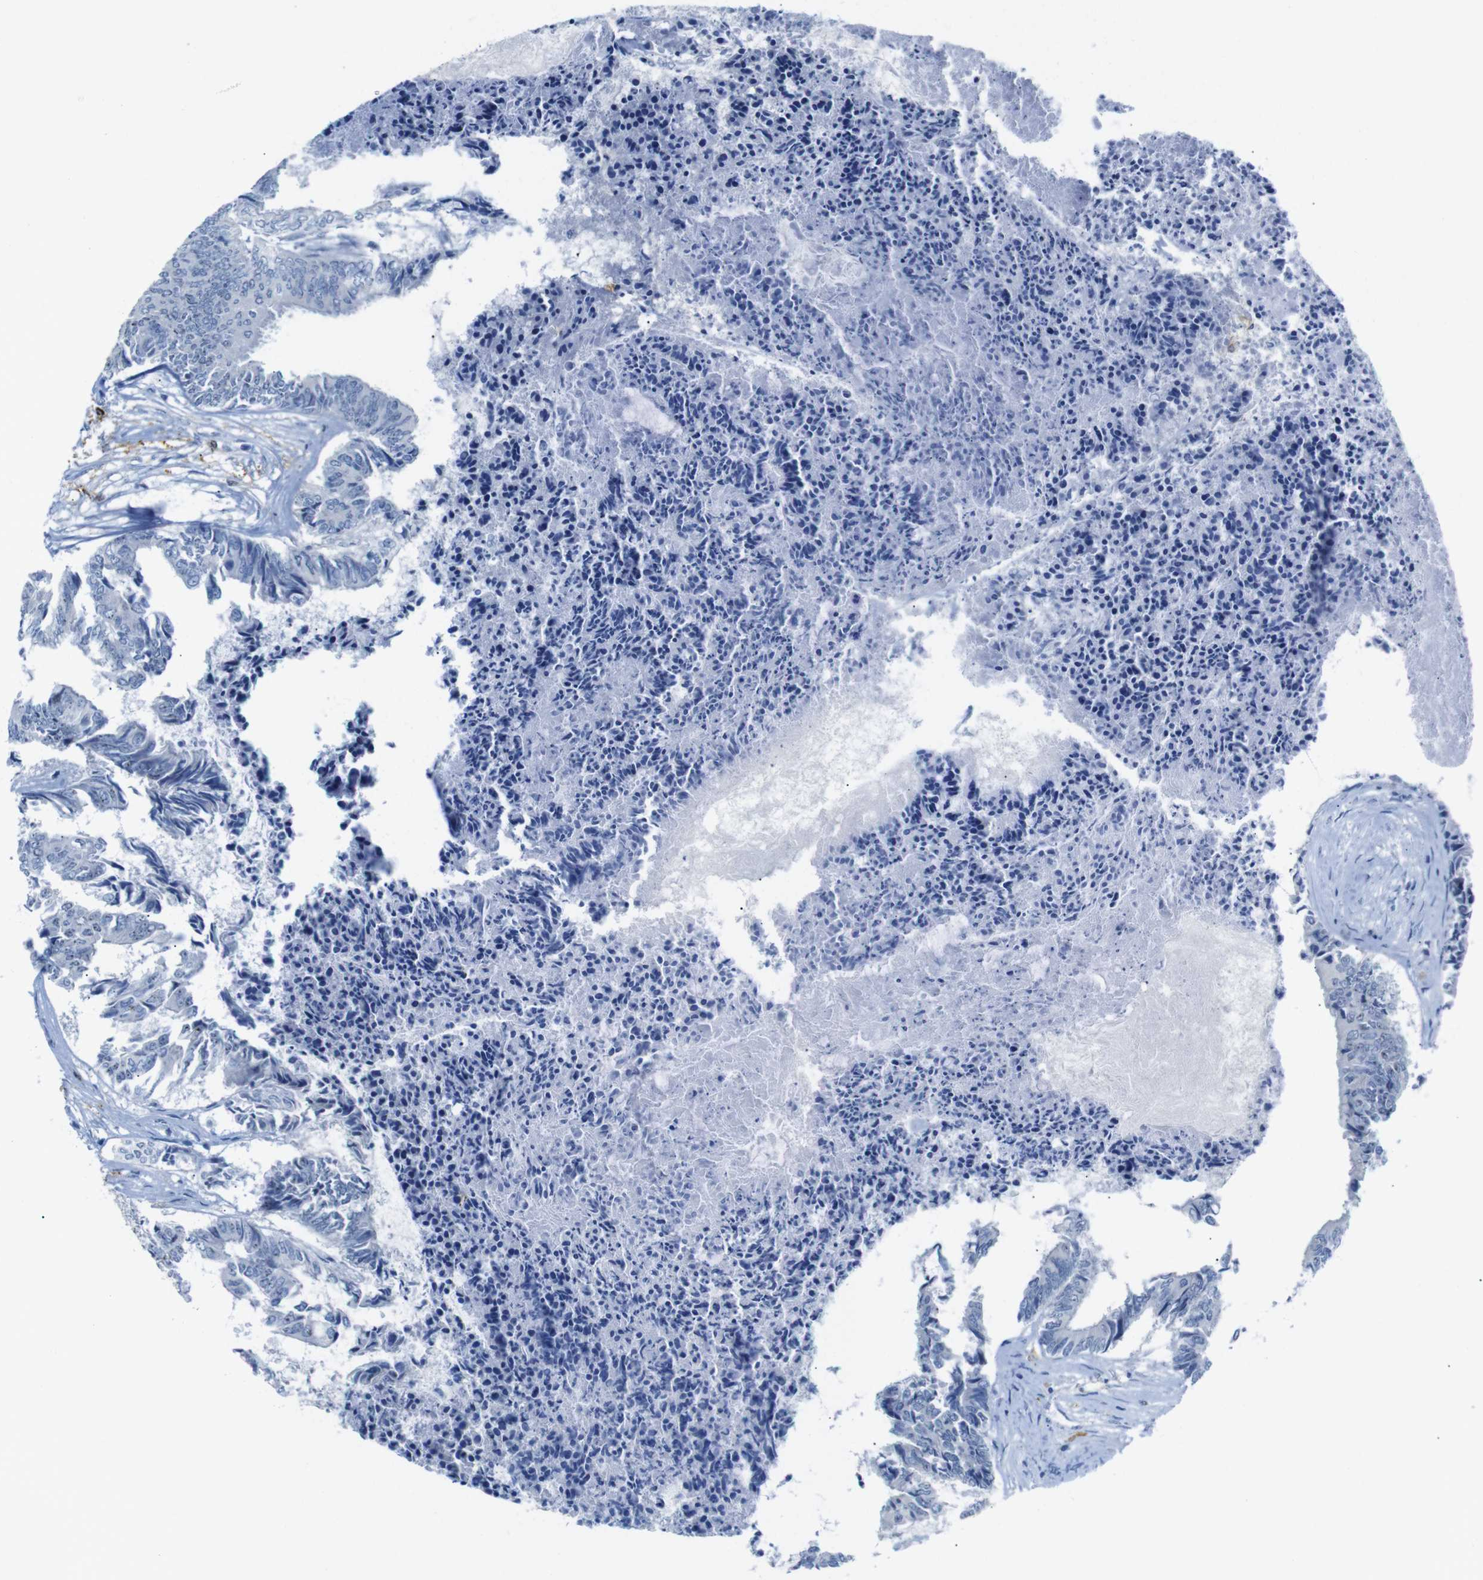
{"staining": {"intensity": "negative", "quantity": "none", "location": "none"}, "tissue": "colorectal cancer", "cell_type": "Tumor cells", "image_type": "cancer", "snomed": [{"axis": "morphology", "description": "Adenocarcinoma, NOS"}, {"axis": "topography", "description": "Rectum"}], "caption": "A histopathology image of human colorectal adenocarcinoma is negative for staining in tumor cells.", "gene": "C1orf210", "patient": {"sex": "male", "age": 63}}